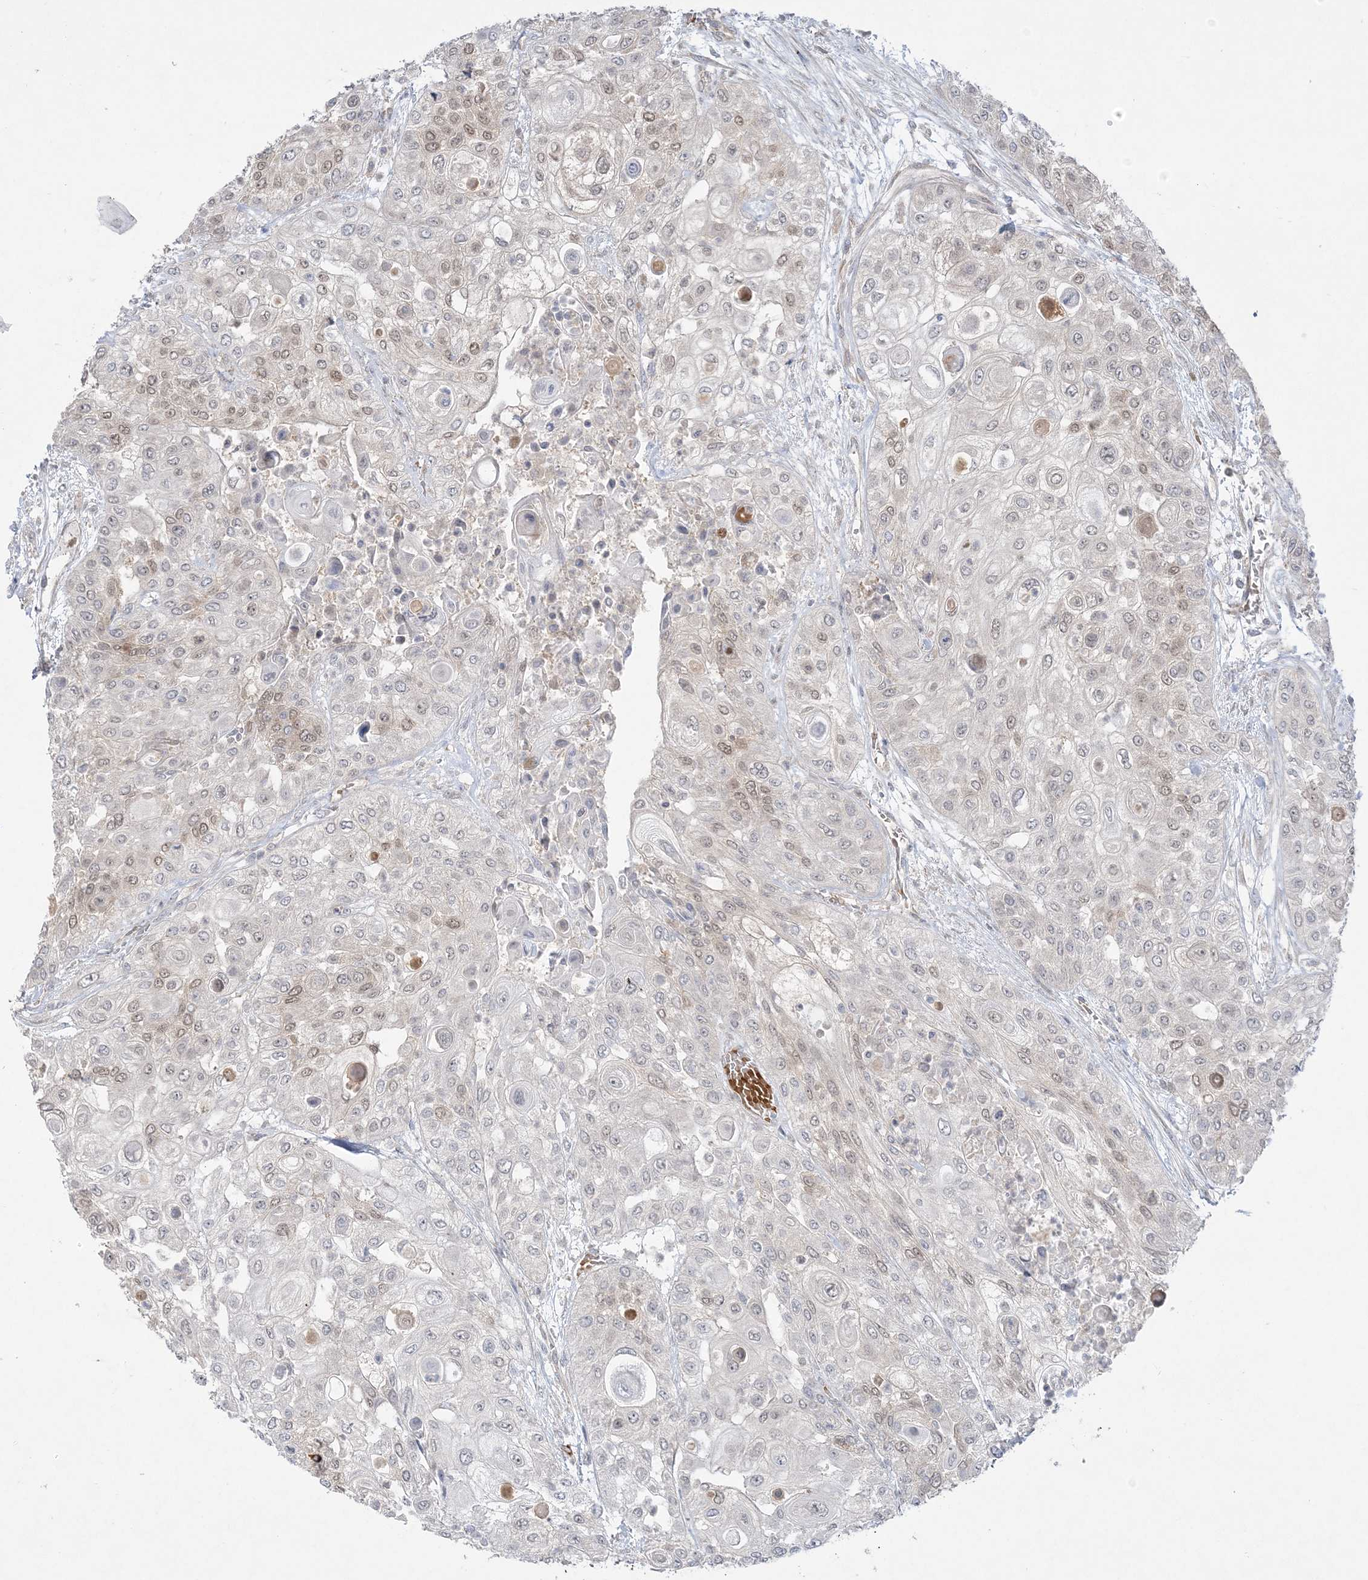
{"staining": {"intensity": "weak", "quantity": "<25%", "location": "nuclear"}, "tissue": "urothelial cancer", "cell_type": "Tumor cells", "image_type": "cancer", "snomed": [{"axis": "morphology", "description": "Urothelial carcinoma, High grade"}, {"axis": "topography", "description": "Urinary bladder"}], "caption": "The image demonstrates no significant expression in tumor cells of urothelial cancer.", "gene": "INPP1", "patient": {"sex": "female", "age": 79}}